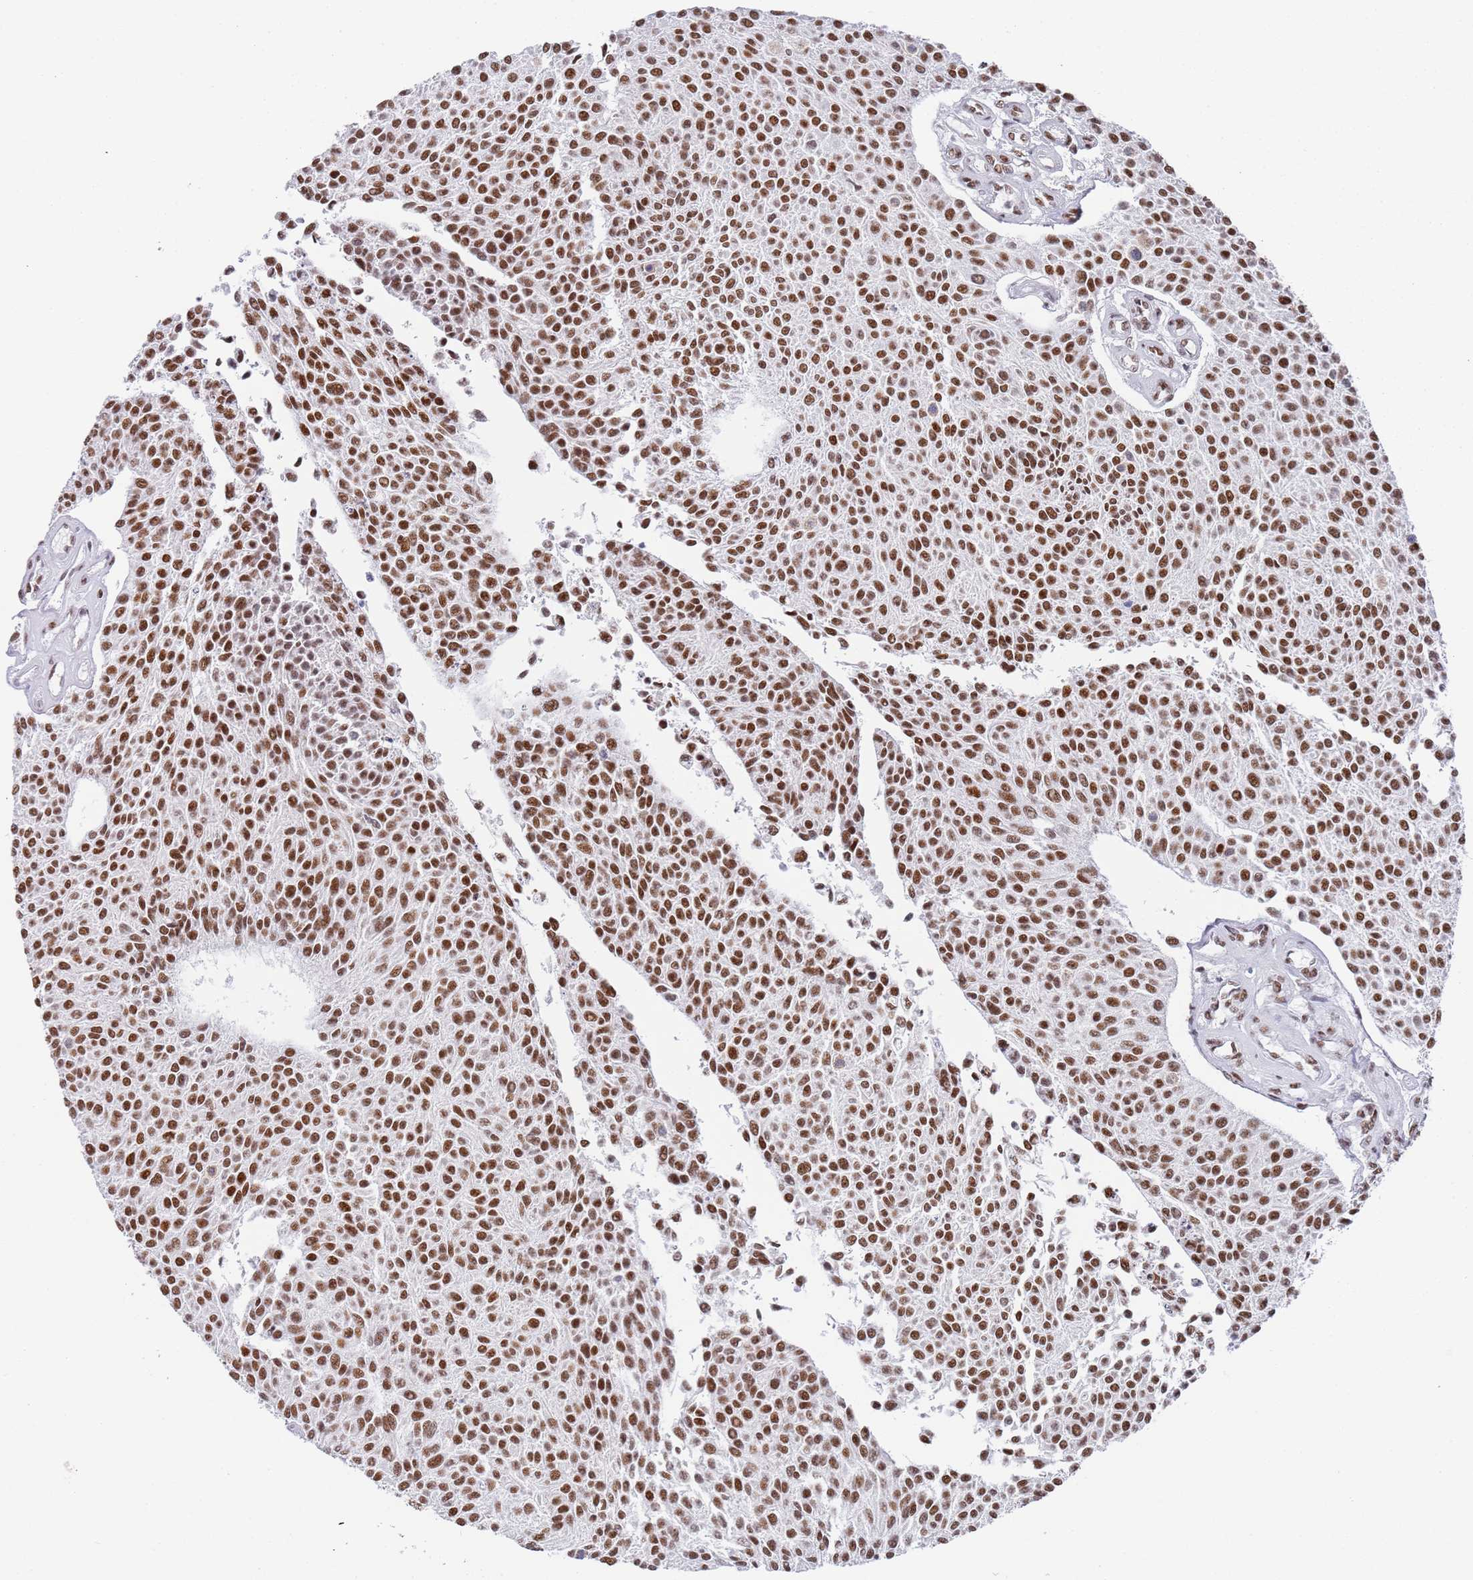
{"staining": {"intensity": "strong", "quantity": ">75%", "location": "nuclear"}, "tissue": "urothelial cancer", "cell_type": "Tumor cells", "image_type": "cancer", "snomed": [{"axis": "morphology", "description": "Urothelial carcinoma, NOS"}, {"axis": "topography", "description": "Urinary bladder"}], "caption": "Urothelial cancer was stained to show a protein in brown. There is high levels of strong nuclear staining in approximately >75% of tumor cells.", "gene": "AKAP8L", "patient": {"sex": "male", "age": 55}}